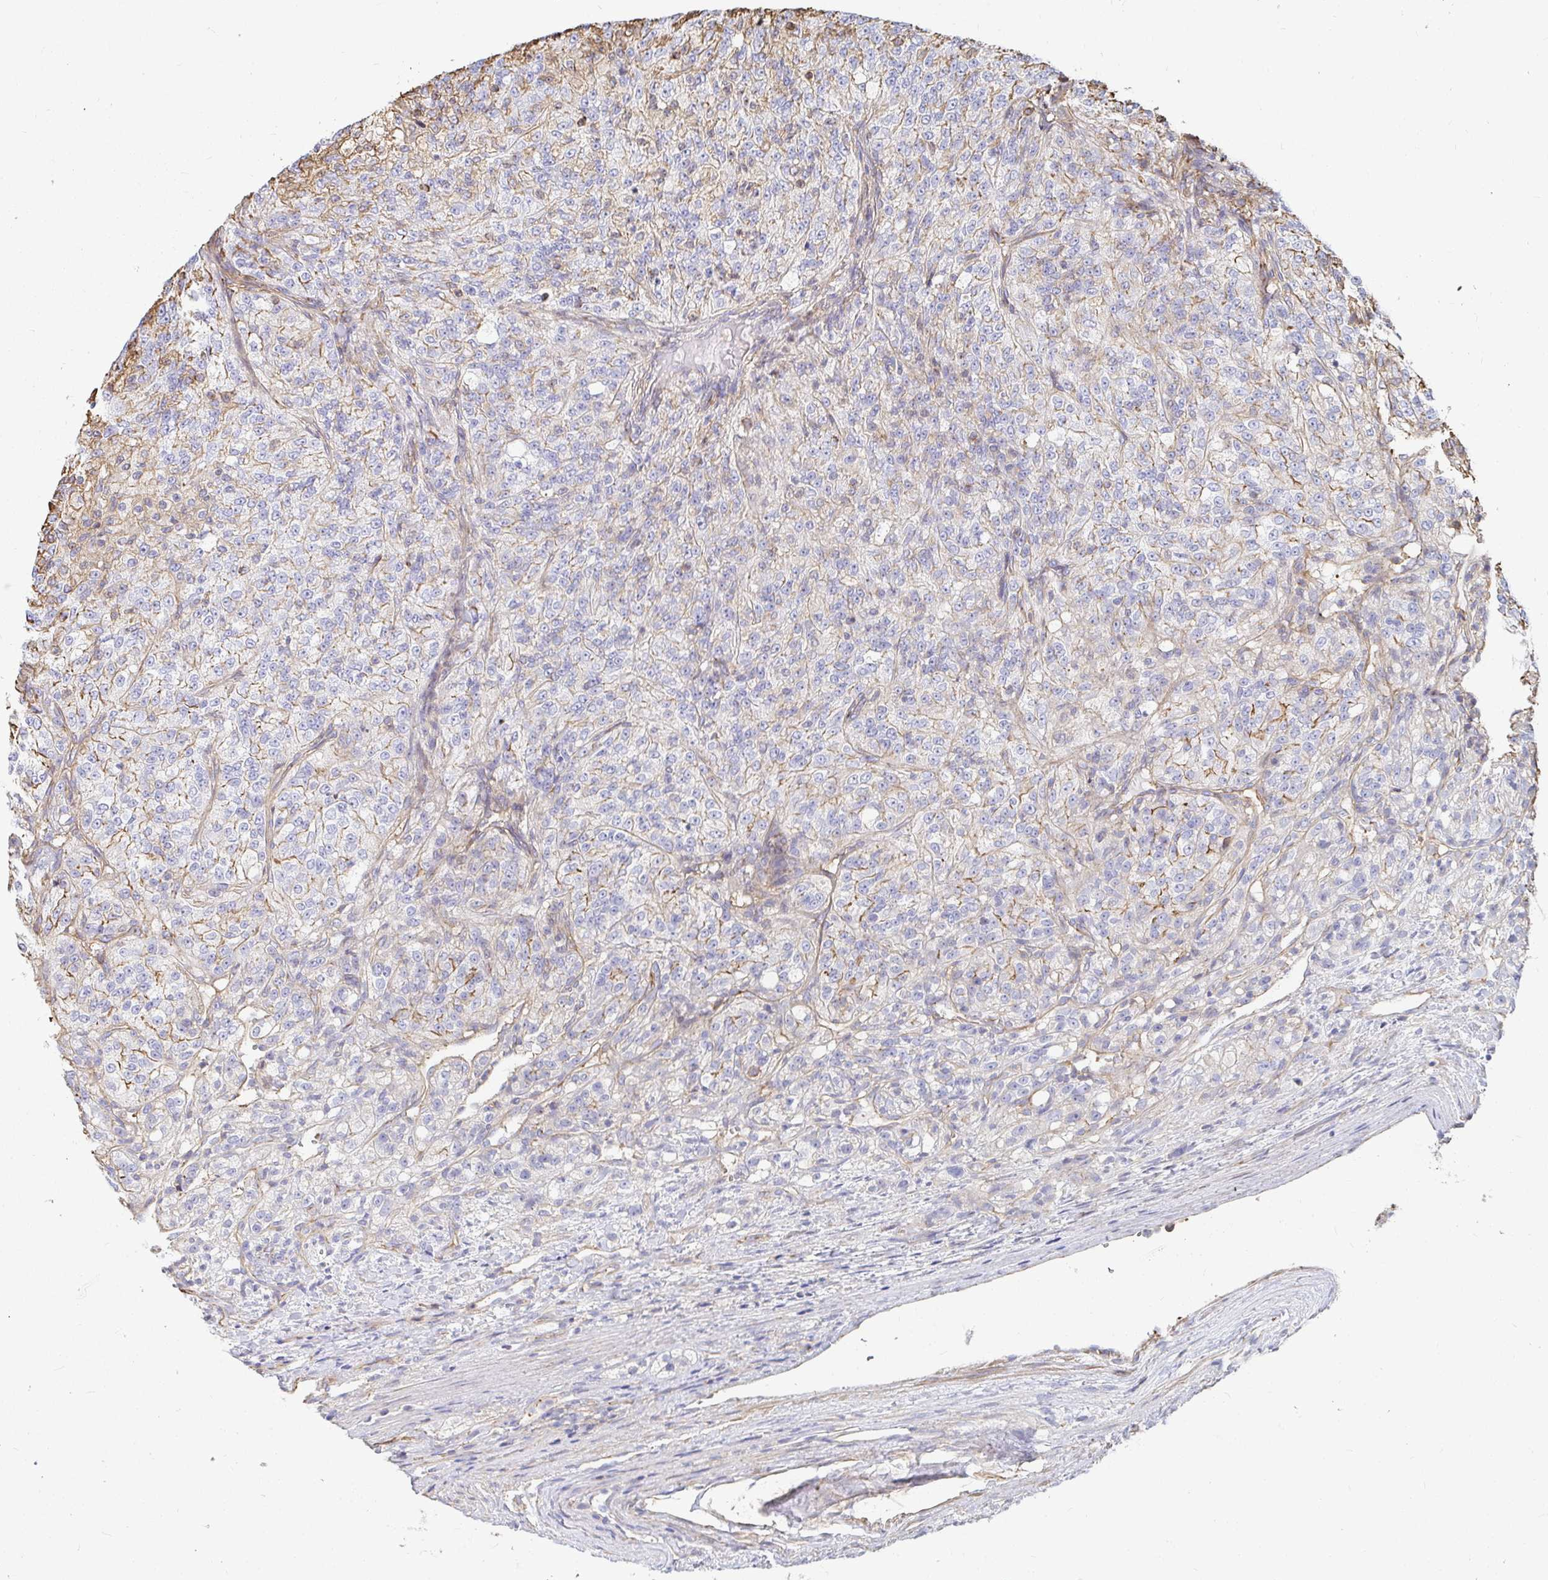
{"staining": {"intensity": "weak", "quantity": "25%-75%", "location": "cytoplasmic/membranous"}, "tissue": "renal cancer", "cell_type": "Tumor cells", "image_type": "cancer", "snomed": [{"axis": "morphology", "description": "Adenocarcinoma, NOS"}, {"axis": "topography", "description": "Kidney"}], "caption": "Immunohistochemical staining of renal adenocarcinoma exhibits low levels of weak cytoplasmic/membranous positivity in about 25%-75% of tumor cells.", "gene": "PTPN14", "patient": {"sex": "female", "age": 63}}